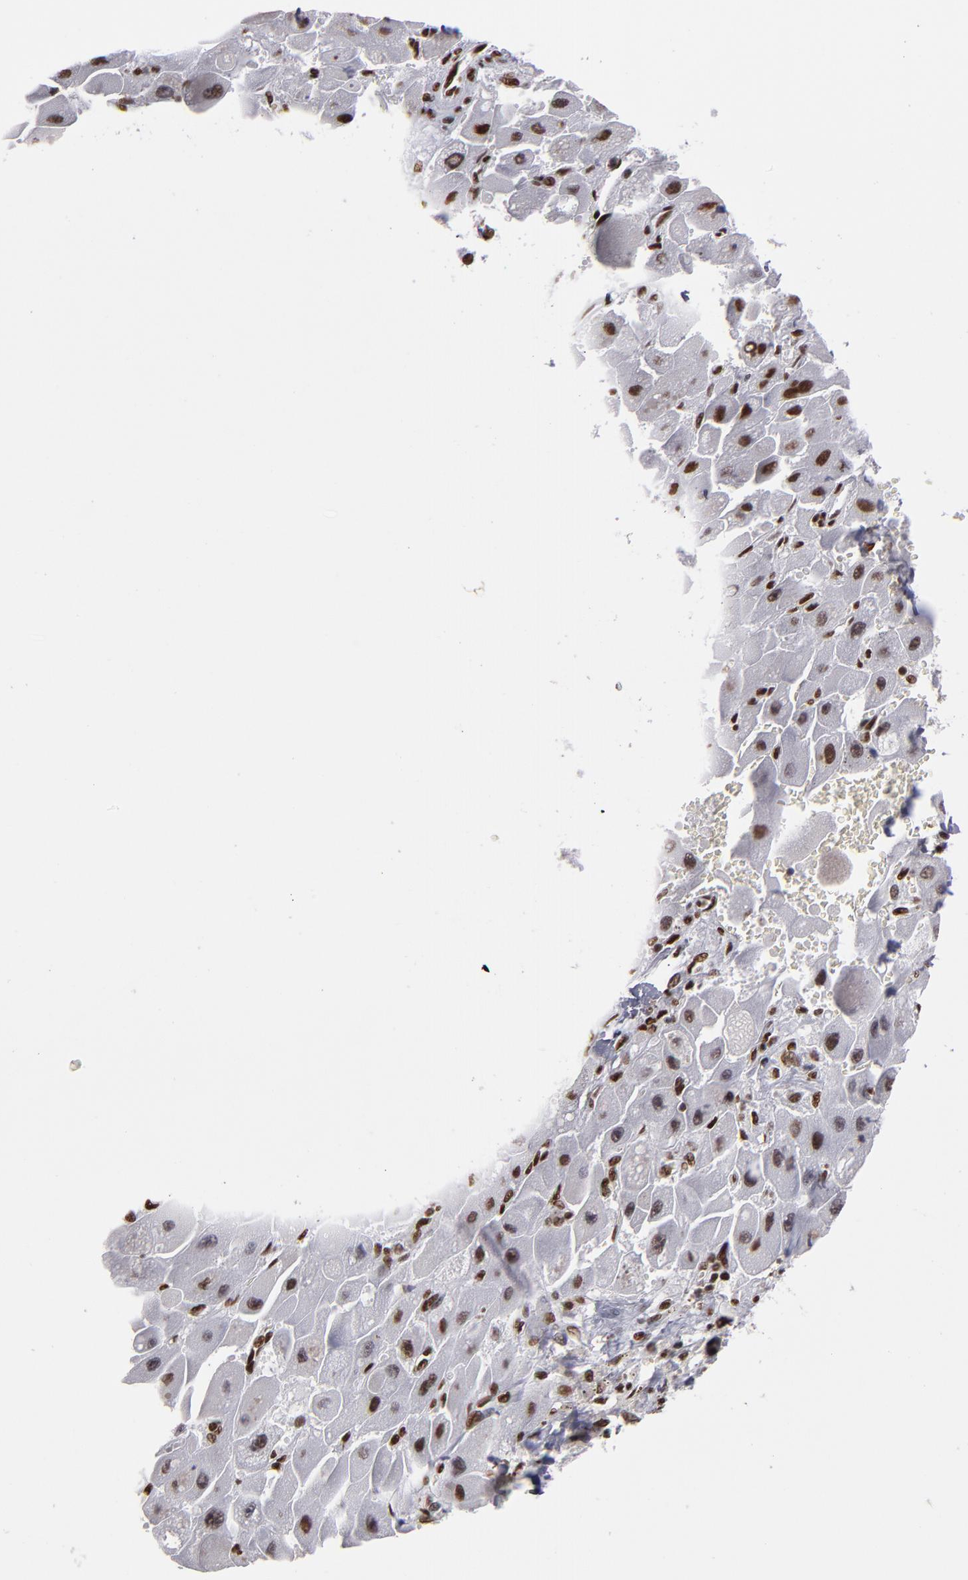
{"staining": {"intensity": "moderate", "quantity": ">75%", "location": "nuclear"}, "tissue": "liver cancer", "cell_type": "Tumor cells", "image_type": "cancer", "snomed": [{"axis": "morphology", "description": "Carcinoma, Hepatocellular, NOS"}, {"axis": "topography", "description": "Liver"}], "caption": "Immunohistochemical staining of liver cancer shows medium levels of moderate nuclear expression in approximately >75% of tumor cells.", "gene": "MRE11", "patient": {"sex": "male", "age": 24}}